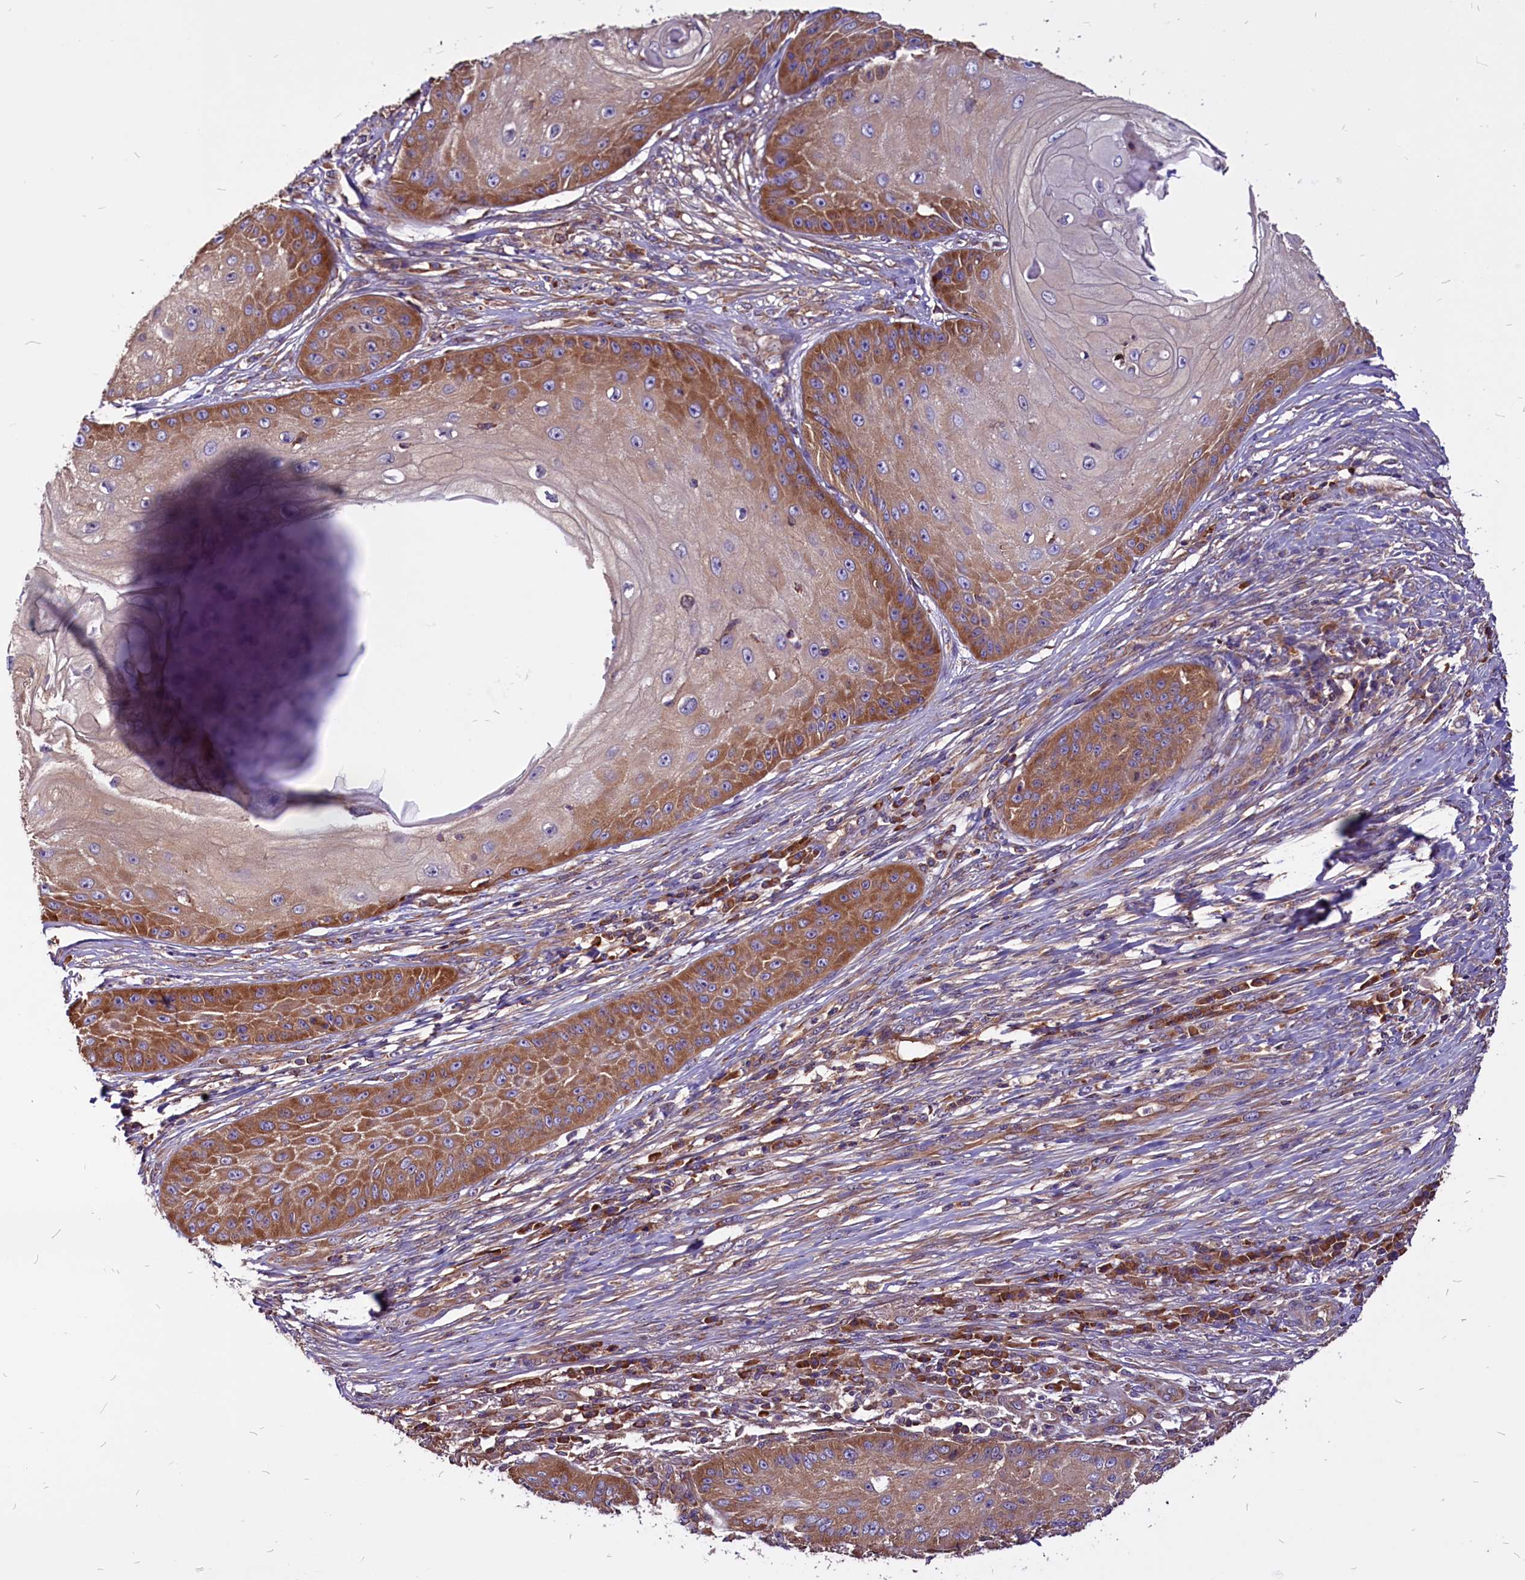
{"staining": {"intensity": "moderate", "quantity": "25%-75%", "location": "cytoplasmic/membranous"}, "tissue": "skin cancer", "cell_type": "Tumor cells", "image_type": "cancer", "snomed": [{"axis": "morphology", "description": "Squamous cell carcinoma, NOS"}, {"axis": "topography", "description": "Skin"}], "caption": "Human skin cancer stained with a protein marker reveals moderate staining in tumor cells.", "gene": "EIF3G", "patient": {"sex": "male", "age": 70}}